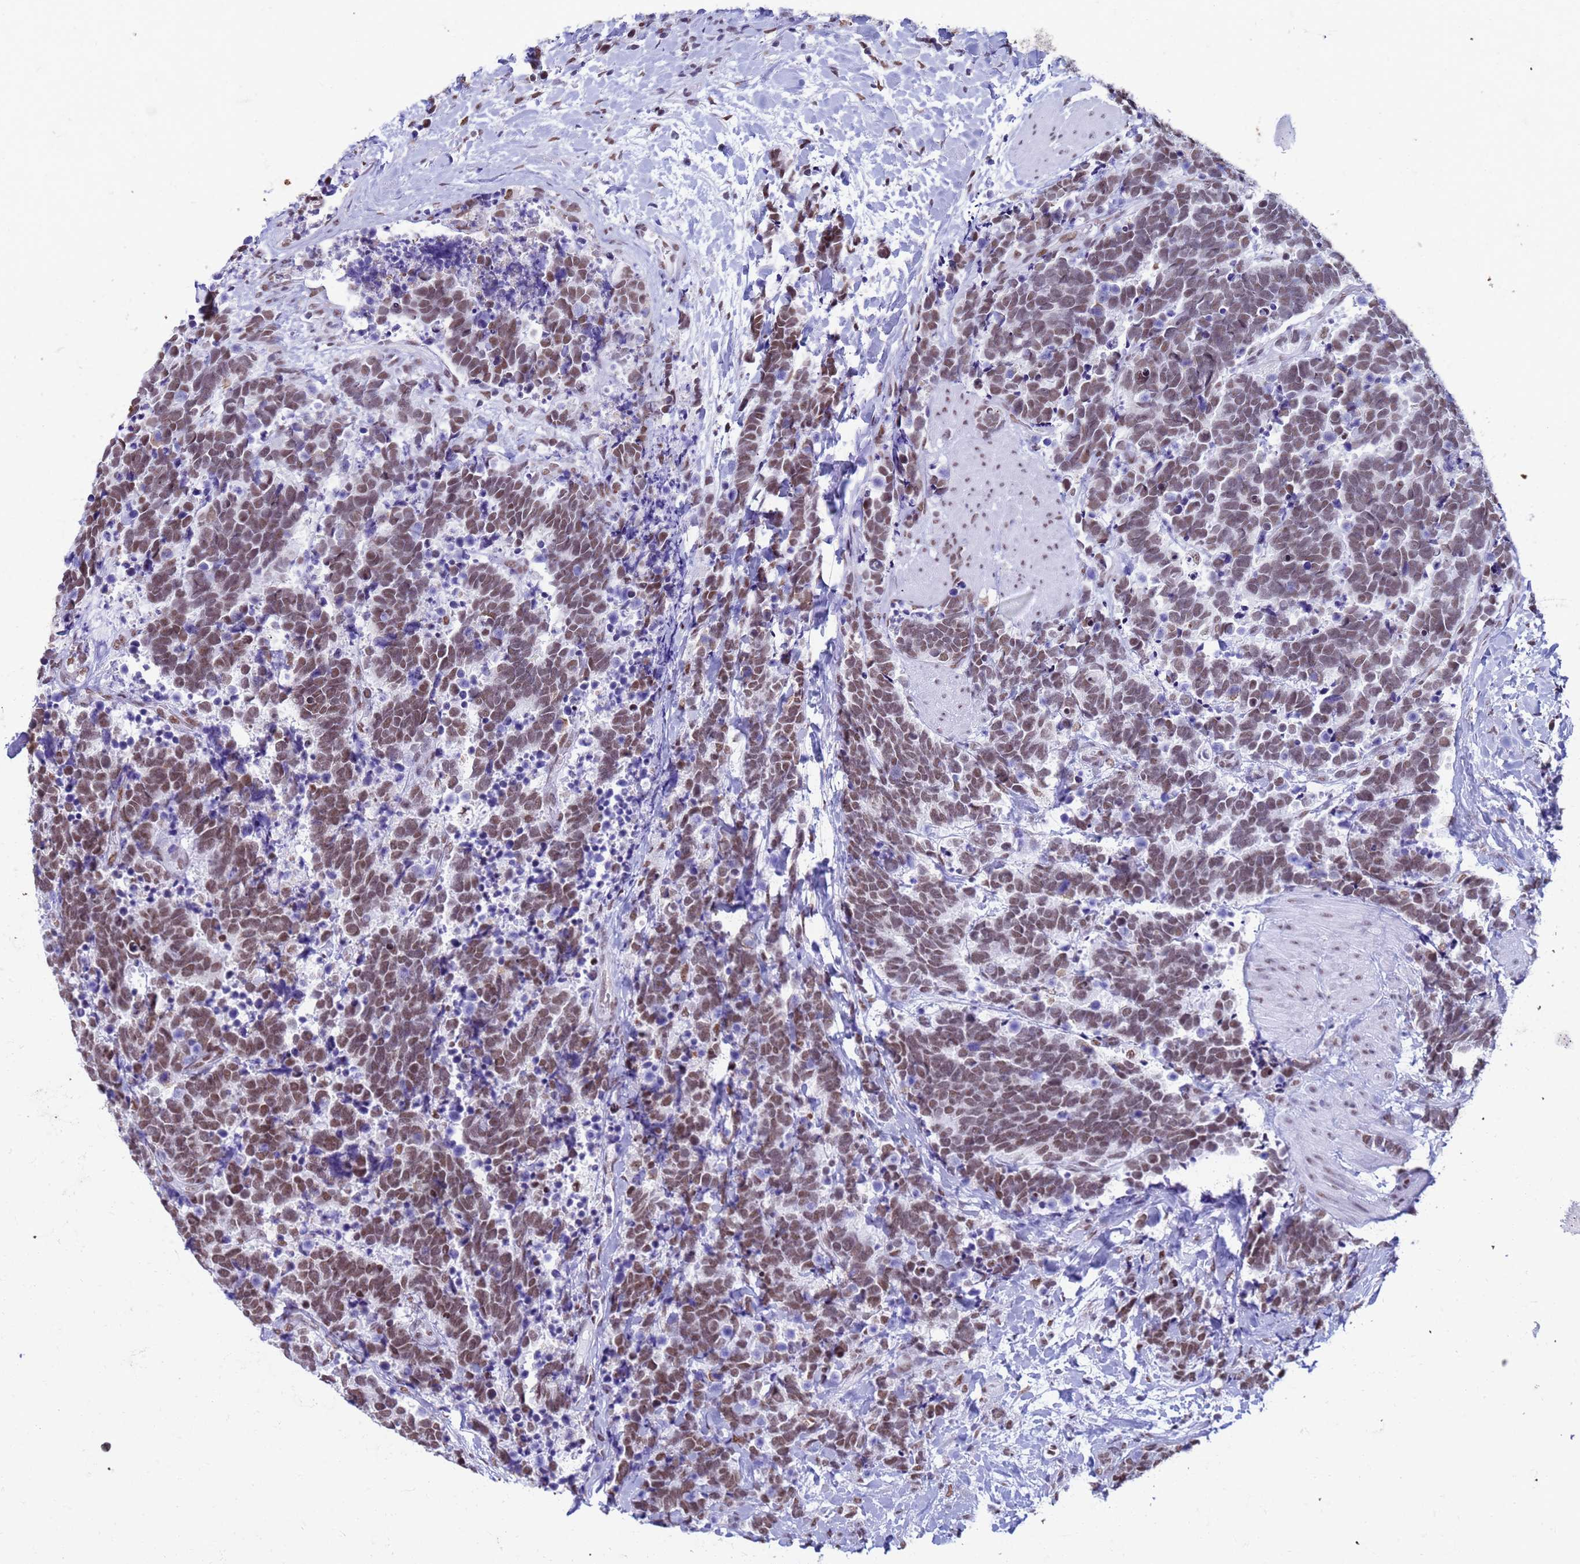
{"staining": {"intensity": "moderate", "quantity": ">75%", "location": "nuclear"}, "tissue": "carcinoid", "cell_type": "Tumor cells", "image_type": "cancer", "snomed": [{"axis": "morphology", "description": "Carcinoma, NOS"}, {"axis": "morphology", "description": "Carcinoid, malignant, NOS"}, {"axis": "topography", "description": "Prostate"}], "caption": "Protein analysis of carcinoid tissue reveals moderate nuclear staining in approximately >75% of tumor cells.", "gene": "FAM170B", "patient": {"sex": "male", "age": 57}}